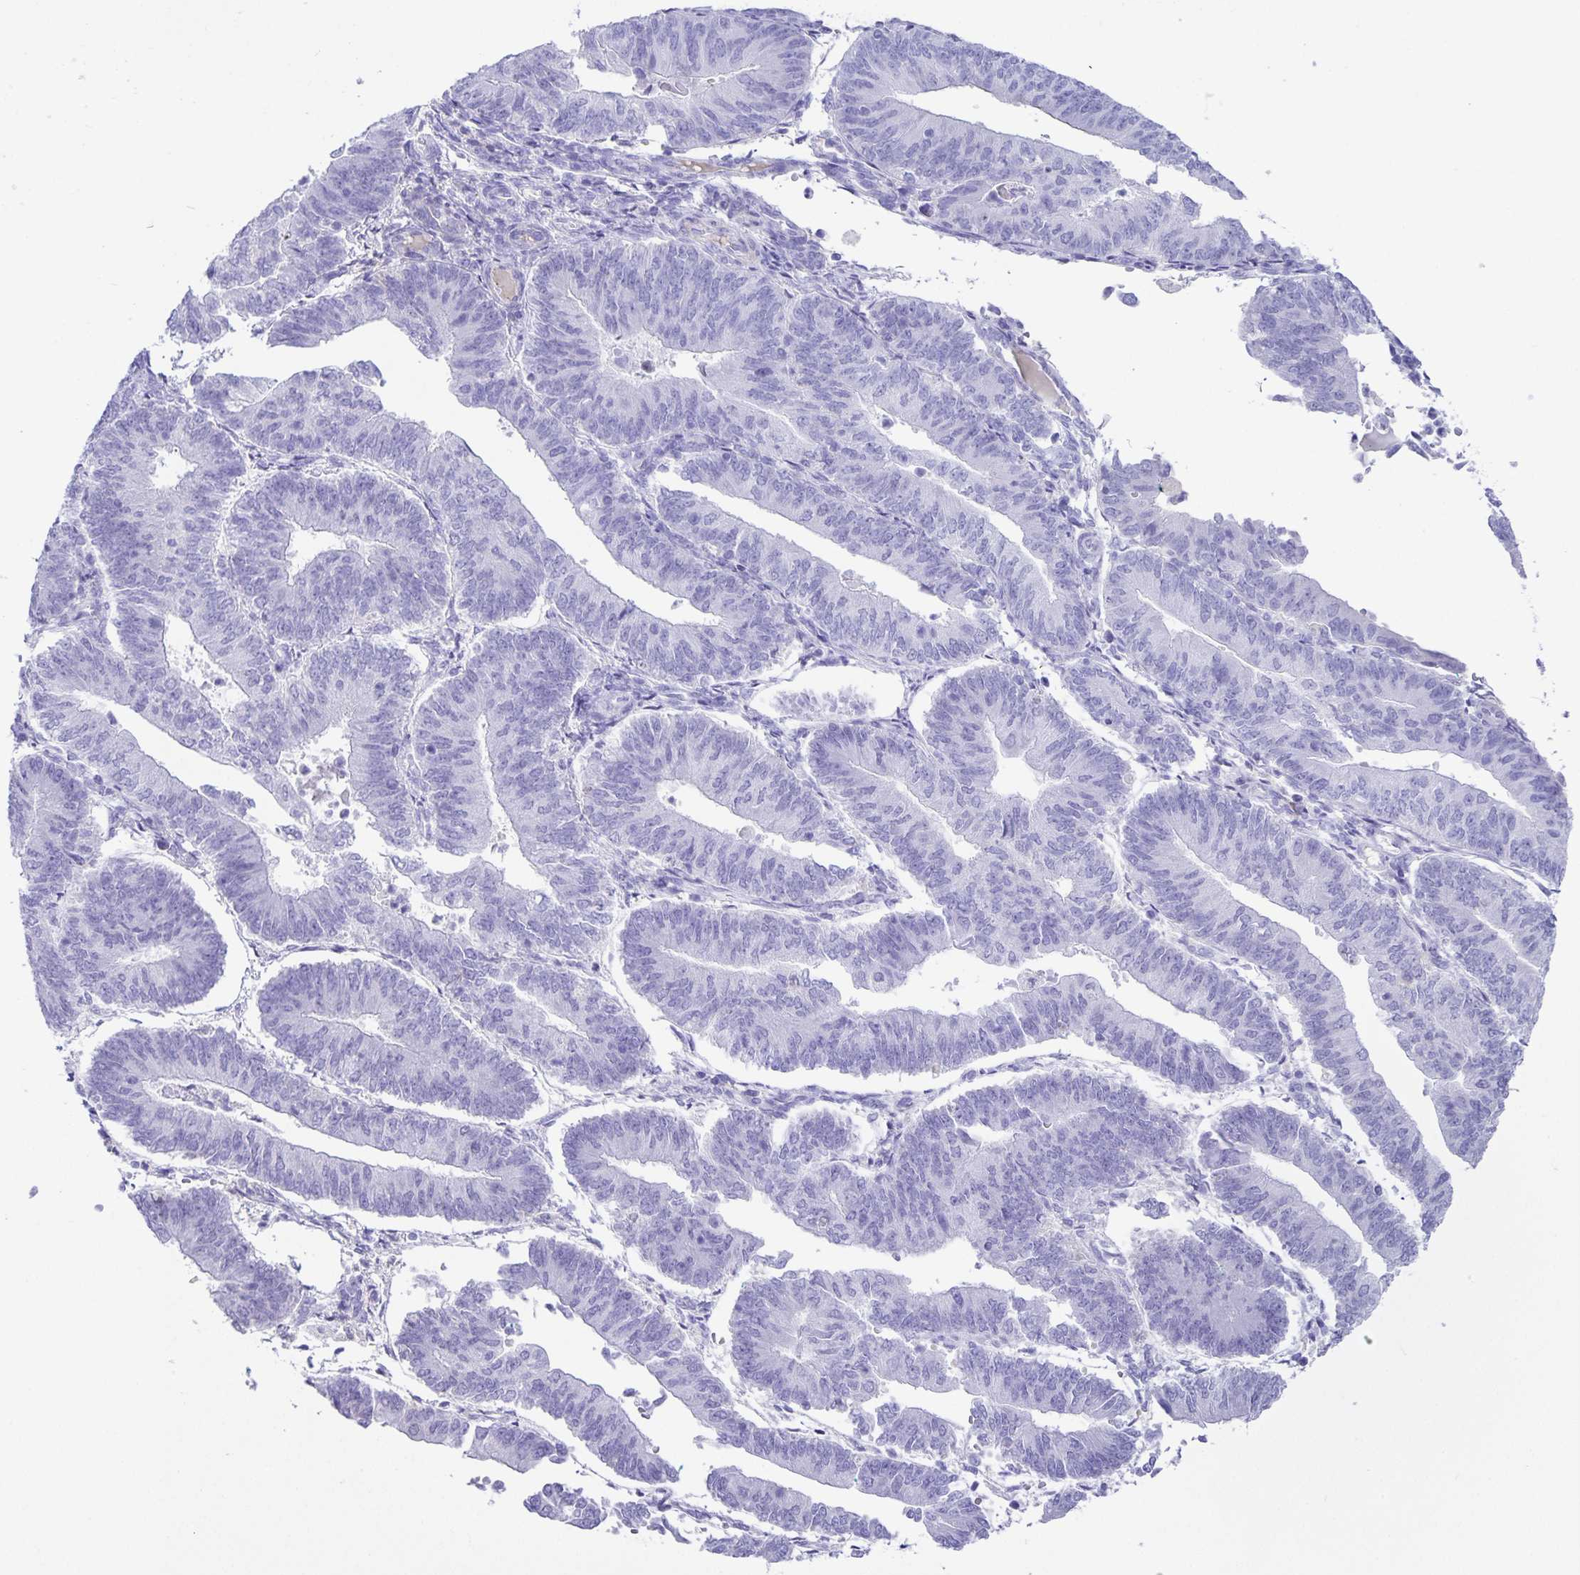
{"staining": {"intensity": "negative", "quantity": "none", "location": "none"}, "tissue": "endometrial cancer", "cell_type": "Tumor cells", "image_type": "cancer", "snomed": [{"axis": "morphology", "description": "Adenocarcinoma, NOS"}, {"axis": "topography", "description": "Endometrium"}], "caption": "The immunohistochemistry micrograph has no significant expression in tumor cells of endometrial cancer (adenocarcinoma) tissue.", "gene": "UBQLN3", "patient": {"sex": "female", "age": 65}}